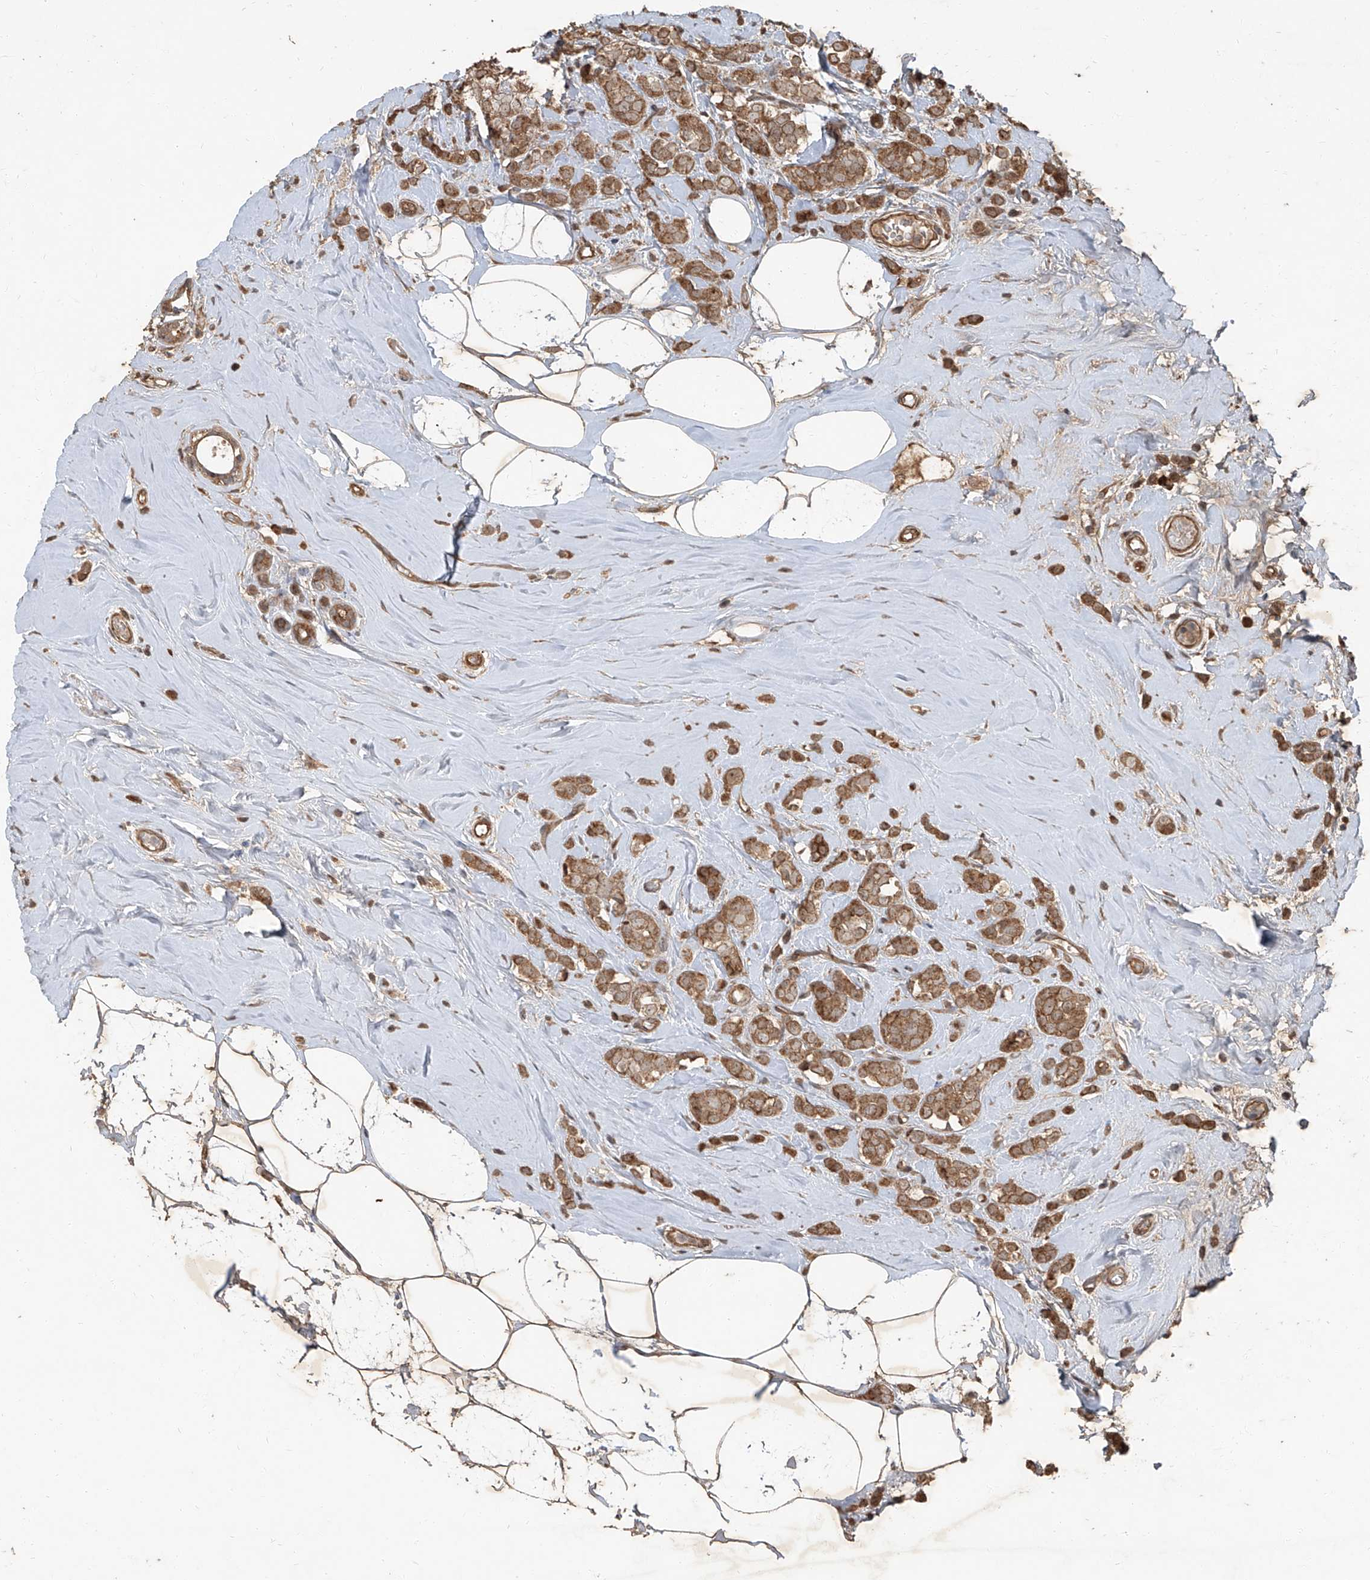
{"staining": {"intensity": "moderate", "quantity": ">75%", "location": "cytoplasmic/membranous"}, "tissue": "breast cancer", "cell_type": "Tumor cells", "image_type": "cancer", "snomed": [{"axis": "morphology", "description": "Lobular carcinoma"}, {"axis": "topography", "description": "Breast"}], "caption": "Approximately >75% of tumor cells in human breast lobular carcinoma display moderate cytoplasmic/membranous protein expression as visualized by brown immunohistochemical staining.", "gene": "CCN1", "patient": {"sex": "female", "age": 47}}